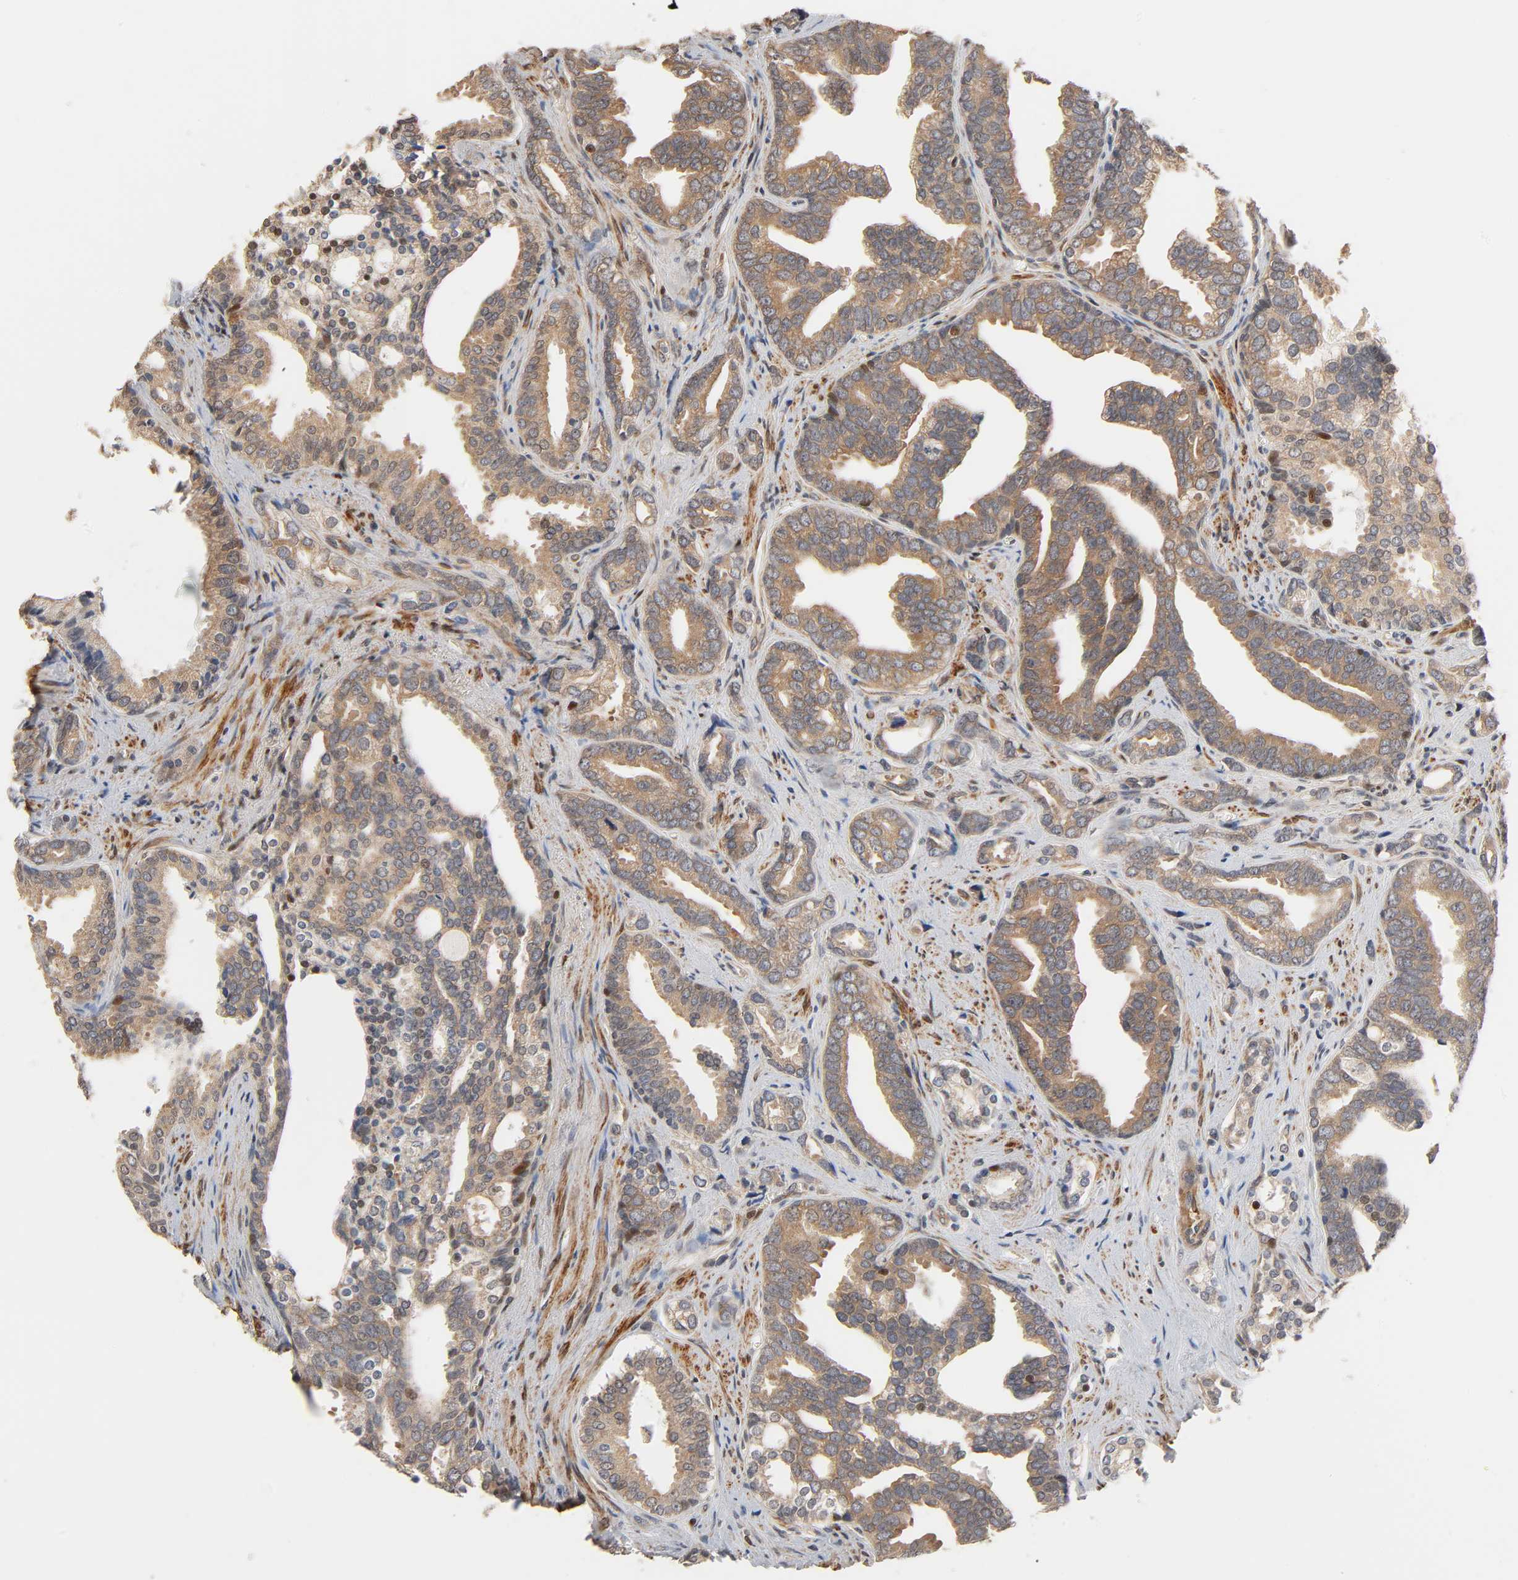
{"staining": {"intensity": "moderate", "quantity": ">75%", "location": "cytoplasmic/membranous"}, "tissue": "prostate cancer", "cell_type": "Tumor cells", "image_type": "cancer", "snomed": [{"axis": "morphology", "description": "Adenocarcinoma, High grade"}, {"axis": "topography", "description": "Prostate"}], "caption": "DAB immunohistochemical staining of human prostate cancer (adenocarcinoma (high-grade)) exhibits moderate cytoplasmic/membranous protein positivity in approximately >75% of tumor cells. Nuclei are stained in blue.", "gene": "NEMF", "patient": {"sex": "male", "age": 67}}